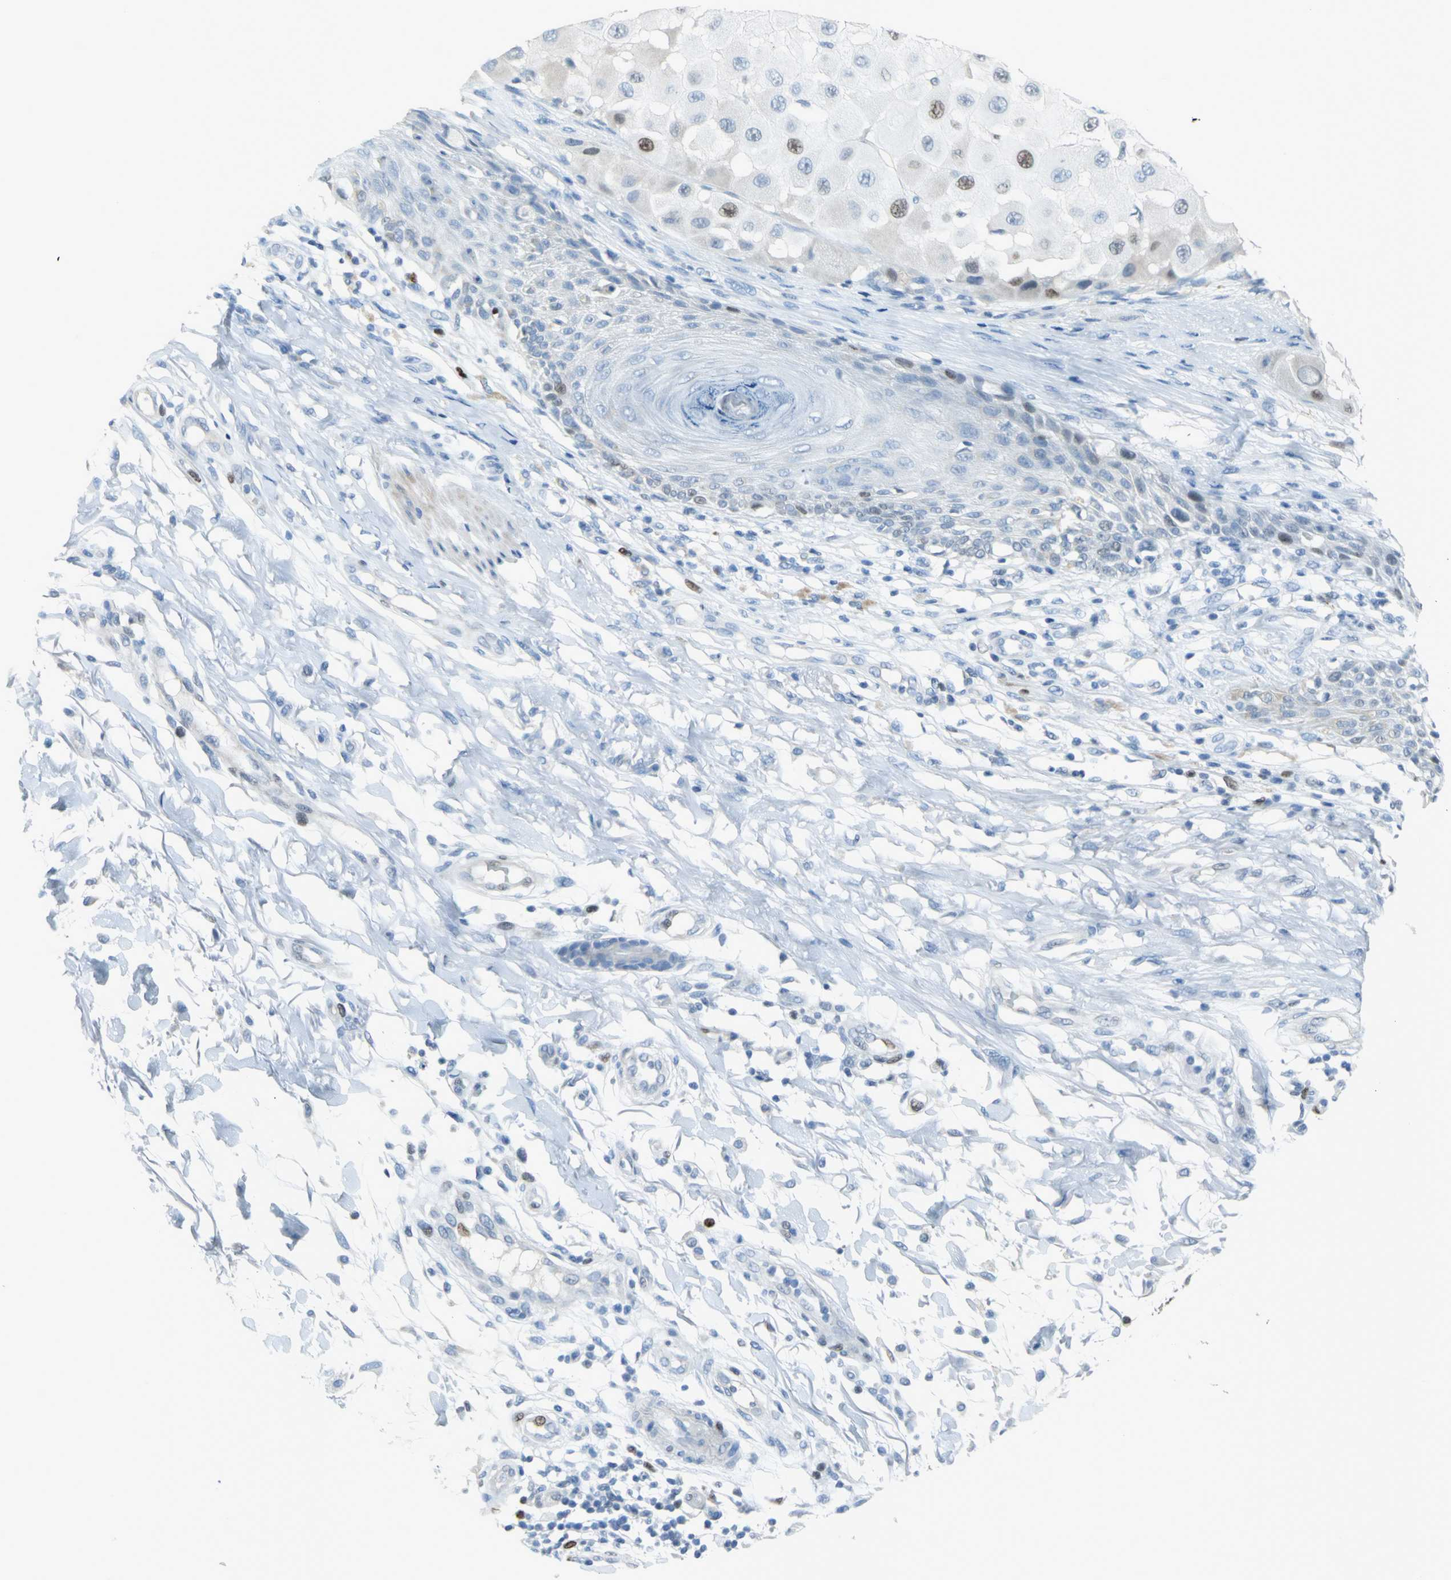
{"staining": {"intensity": "moderate", "quantity": "<25%", "location": "nuclear"}, "tissue": "melanoma", "cell_type": "Tumor cells", "image_type": "cancer", "snomed": [{"axis": "morphology", "description": "Malignant melanoma, NOS"}, {"axis": "topography", "description": "Skin"}], "caption": "This photomicrograph shows immunohistochemistry staining of human malignant melanoma, with low moderate nuclear positivity in about <25% of tumor cells.", "gene": "MCM3", "patient": {"sex": "female", "age": 81}}